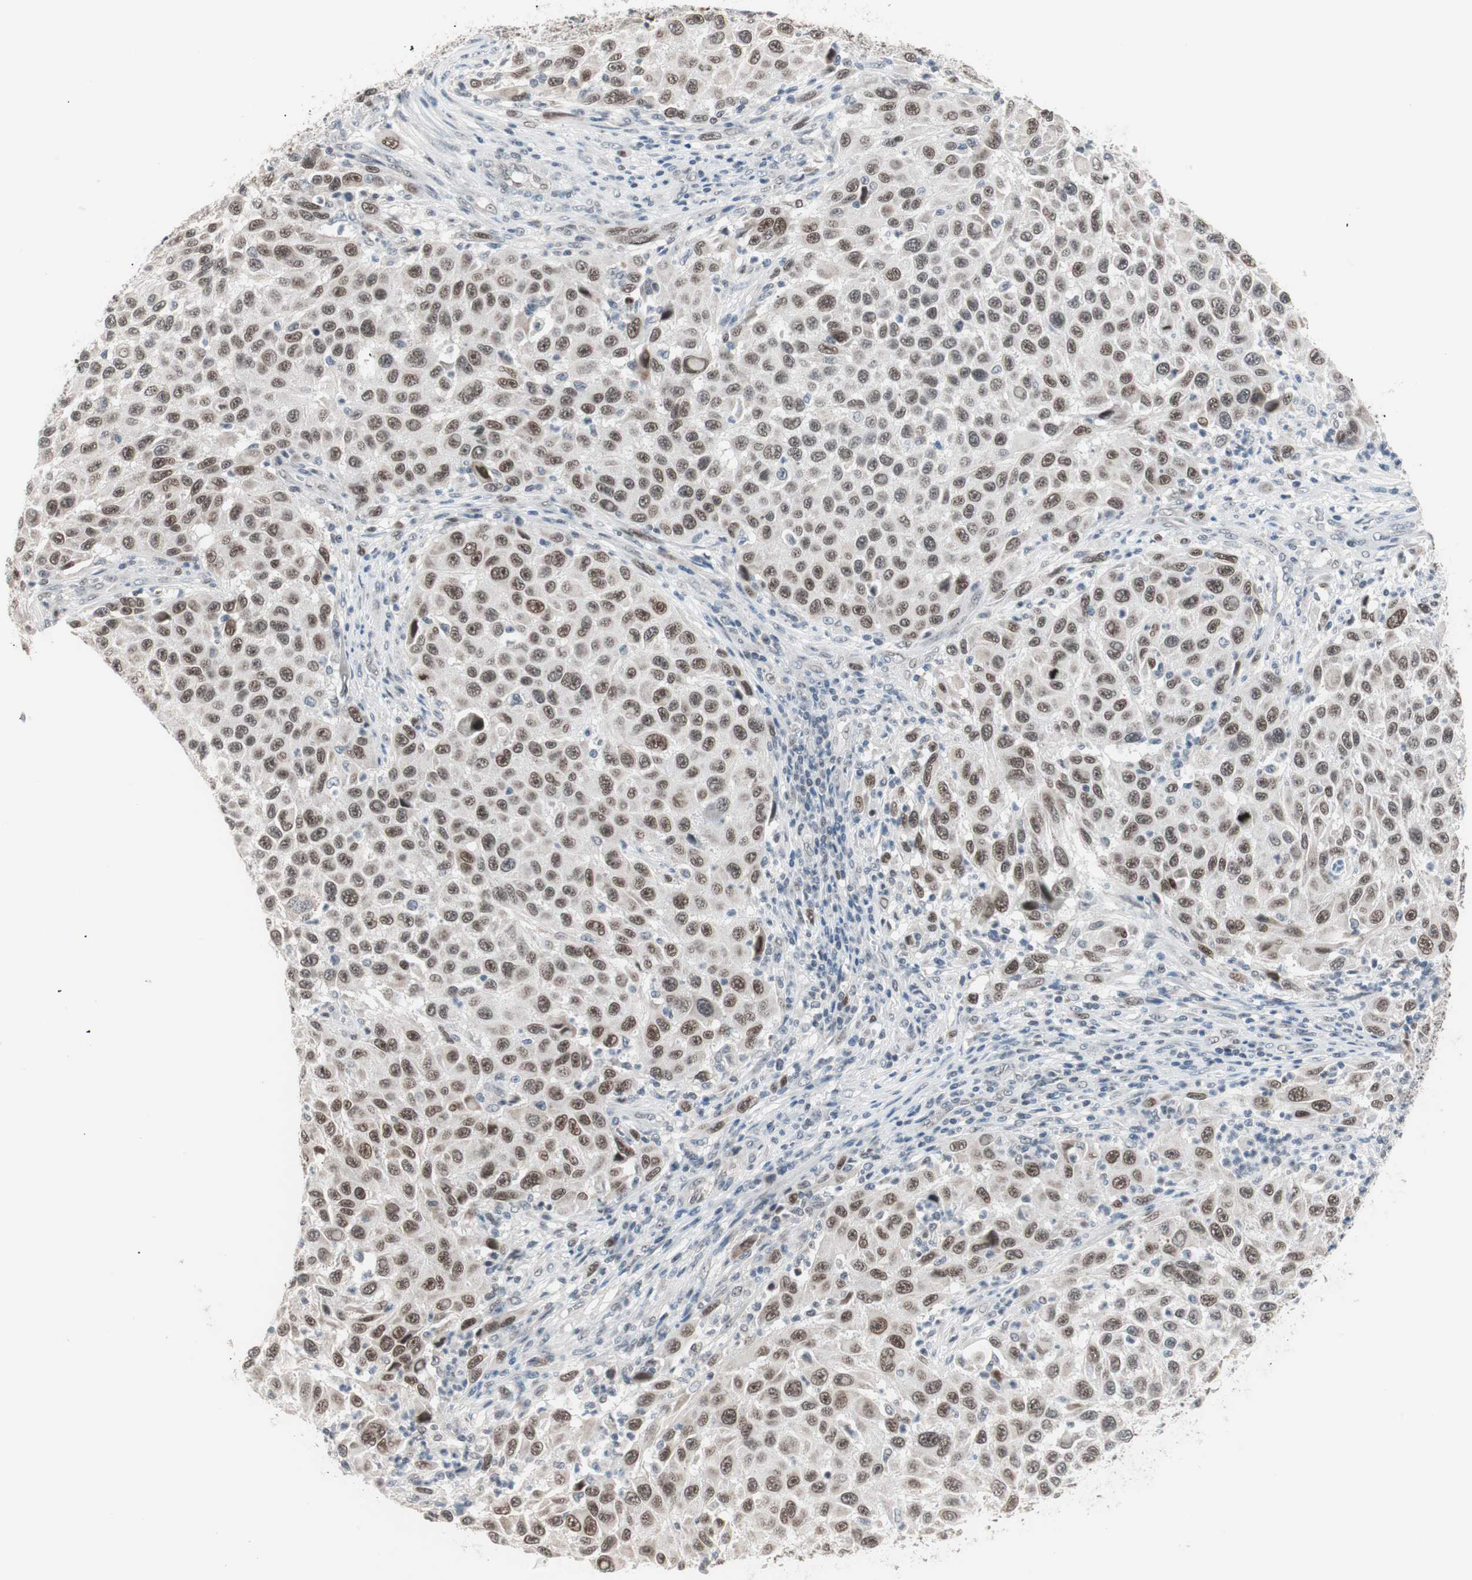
{"staining": {"intensity": "moderate", "quantity": ">75%", "location": "nuclear"}, "tissue": "melanoma", "cell_type": "Tumor cells", "image_type": "cancer", "snomed": [{"axis": "morphology", "description": "Malignant melanoma, Metastatic site"}, {"axis": "topography", "description": "Lymph node"}], "caption": "Protein analysis of melanoma tissue exhibits moderate nuclear positivity in about >75% of tumor cells. Using DAB (brown) and hematoxylin (blue) stains, captured at high magnification using brightfield microscopy.", "gene": "LIG3", "patient": {"sex": "male", "age": 61}}